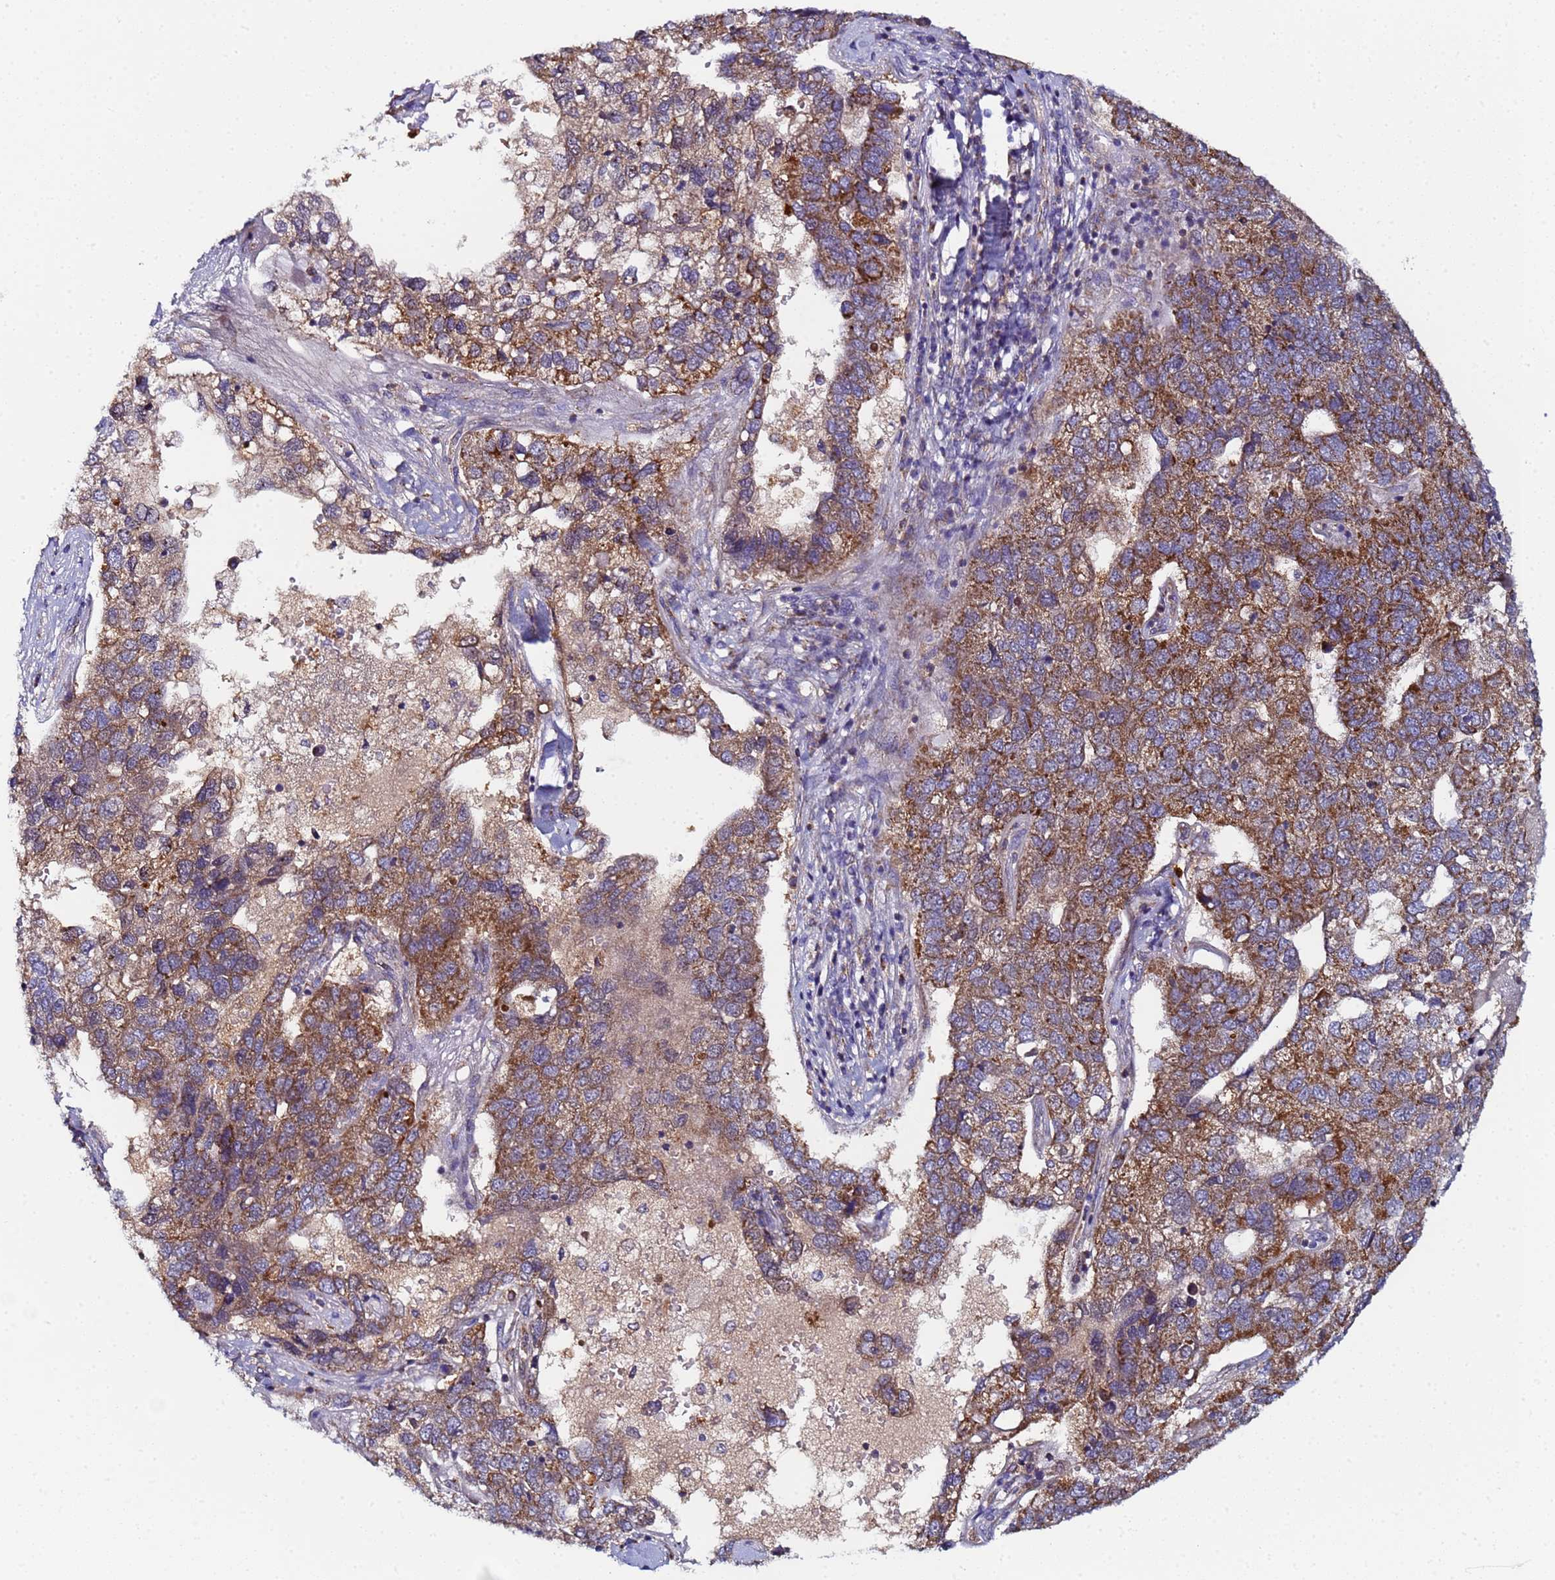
{"staining": {"intensity": "moderate", "quantity": ">75%", "location": "cytoplasmic/membranous"}, "tissue": "pancreatic cancer", "cell_type": "Tumor cells", "image_type": "cancer", "snomed": [{"axis": "morphology", "description": "Adenocarcinoma, NOS"}, {"axis": "topography", "description": "Pancreas"}], "caption": "Protein expression by immunohistochemistry shows moderate cytoplasmic/membranous expression in about >75% of tumor cells in pancreatic cancer (adenocarcinoma).", "gene": "CCDC127", "patient": {"sex": "female", "age": 61}}